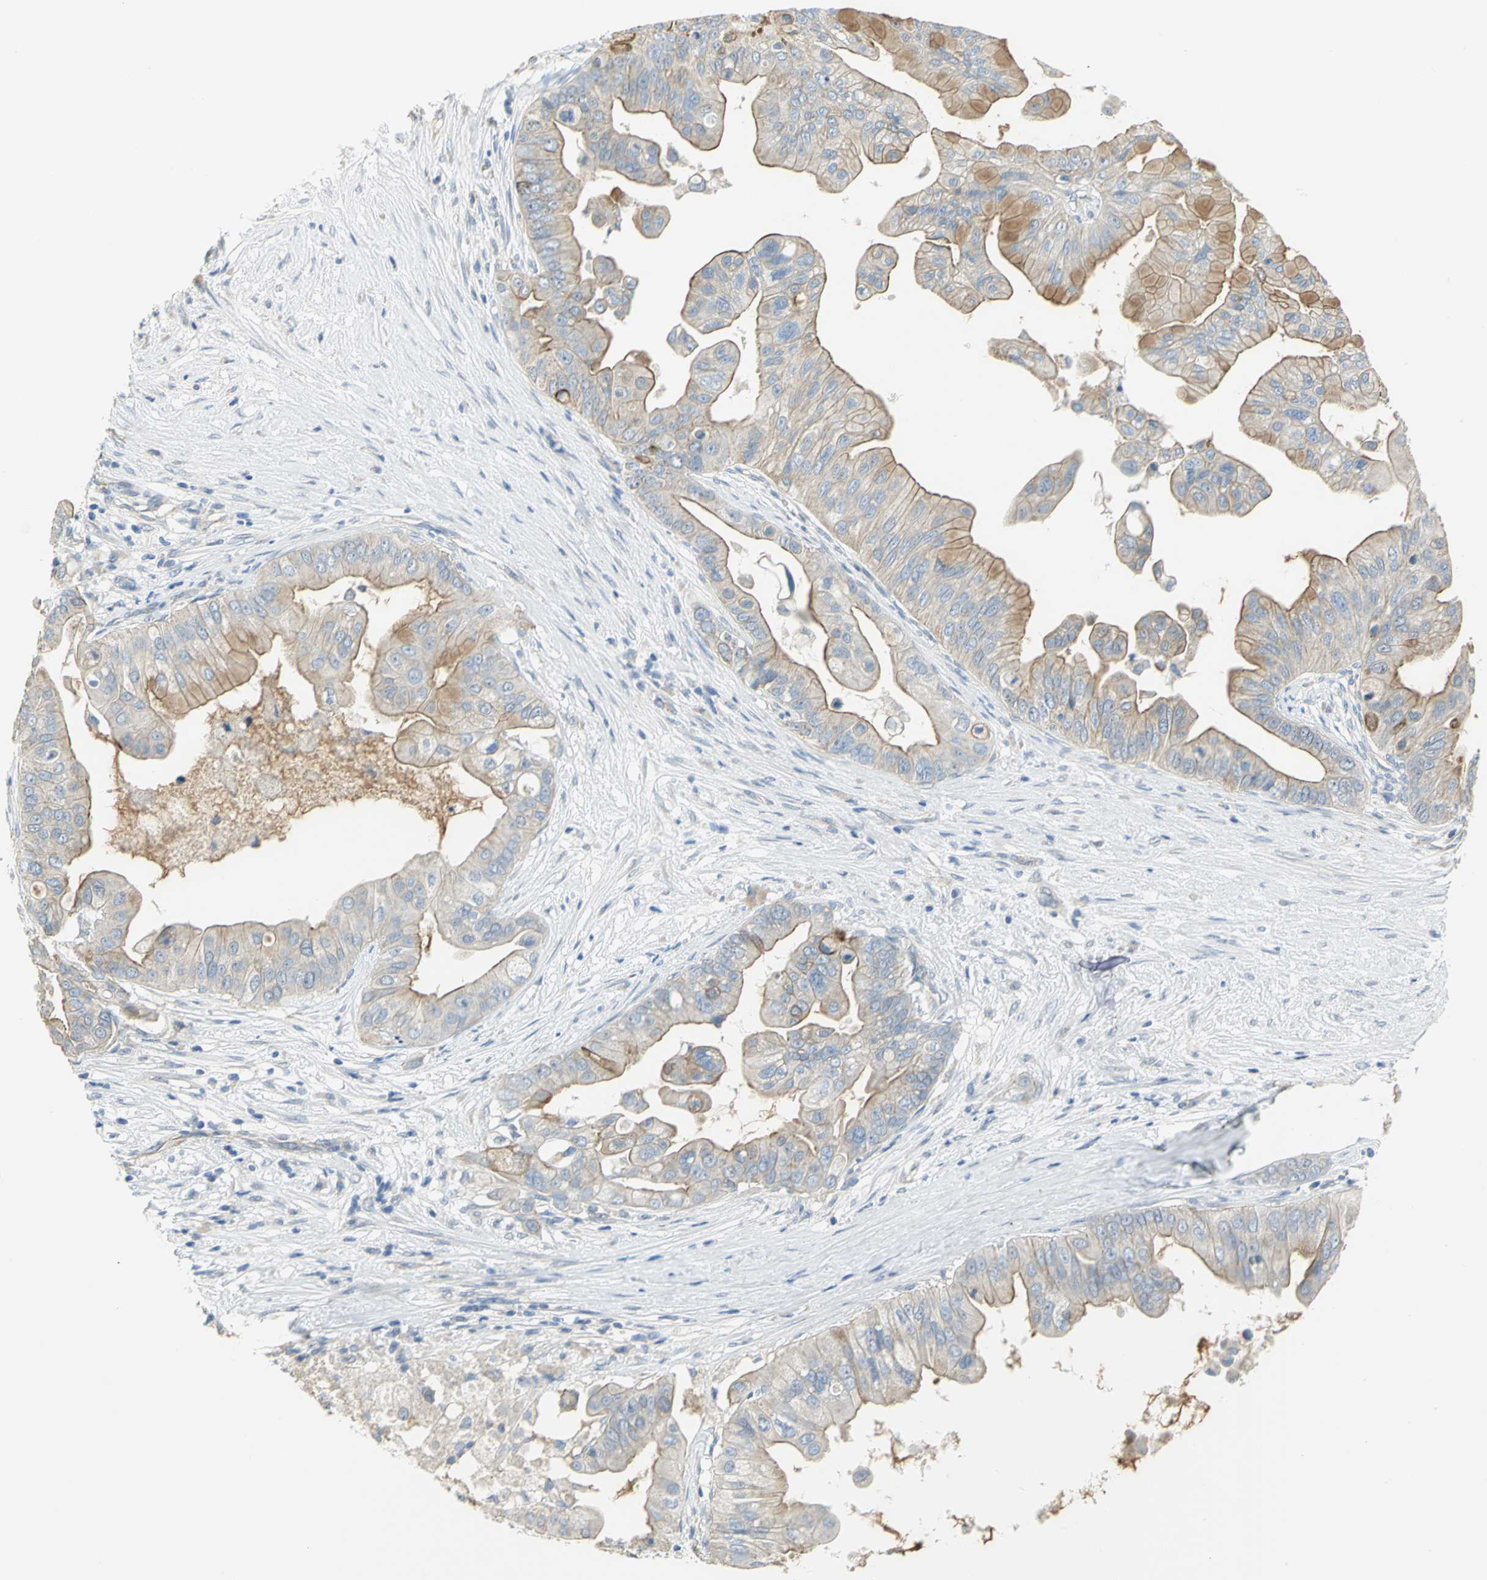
{"staining": {"intensity": "weak", "quantity": "25%-75%", "location": "cytoplasmic/membranous"}, "tissue": "pancreatic cancer", "cell_type": "Tumor cells", "image_type": "cancer", "snomed": [{"axis": "morphology", "description": "Adenocarcinoma, NOS"}, {"axis": "topography", "description": "Pancreas"}], "caption": "Protein analysis of pancreatic cancer (adenocarcinoma) tissue displays weak cytoplasmic/membranous staining in about 25%-75% of tumor cells. The protein is stained brown, and the nuclei are stained in blue (DAB IHC with brightfield microscopy, high magnification).", "gene": "HTR1F", "patient": {"sex": "female", "age": 75}}